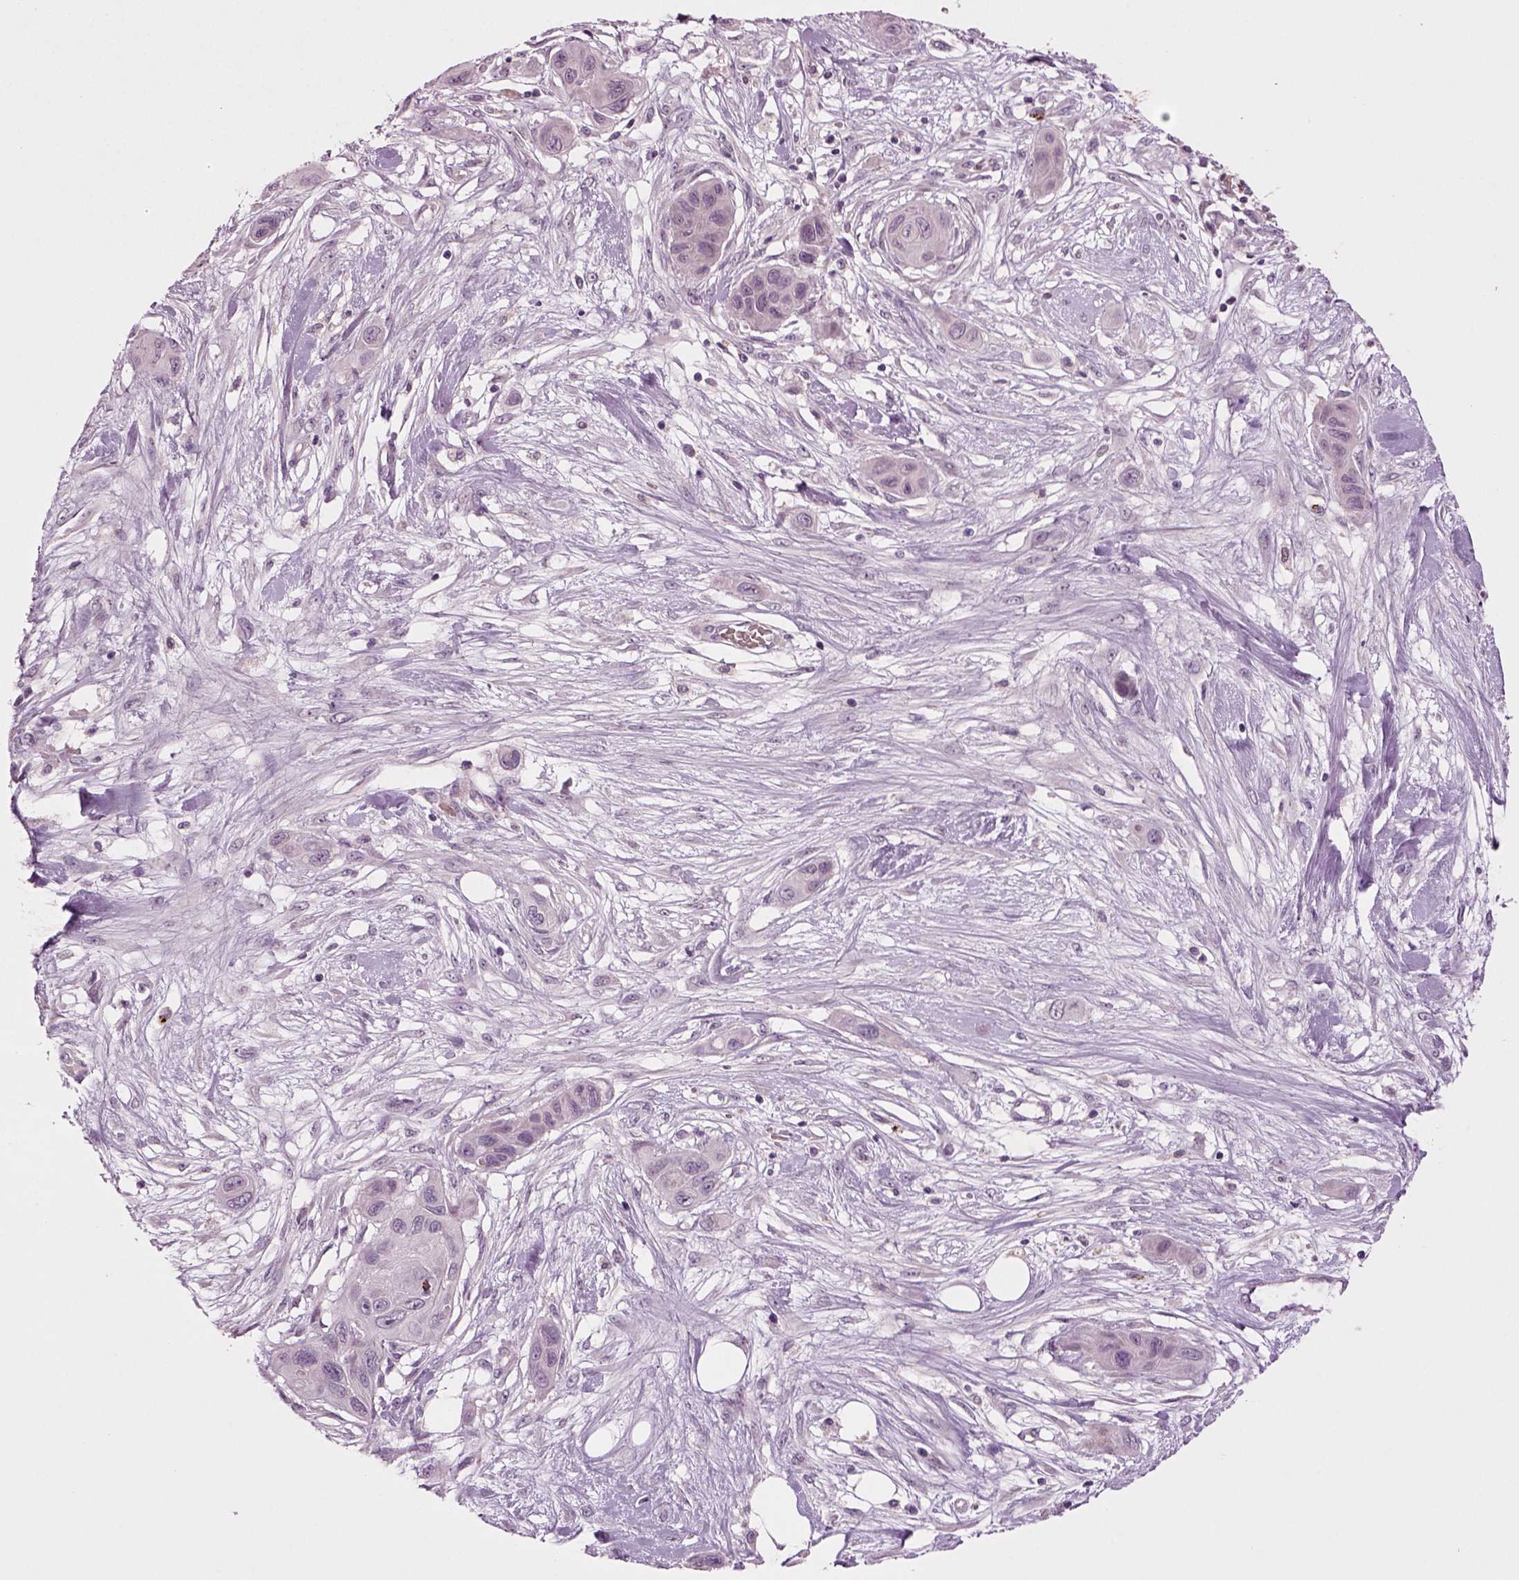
{"staining": {"intensity": "negative", "quantity": "none", "location": "none"}, "tissue": "skin cancer", "cell_type": "Tumor cells", "image_type": "cancer", "snomed": [{"axis": "morphology", "description": "Squamous cell carcinoma, NOS"}, {"axis": "topography", "description": "Skin"}], "caption": "This photomicrograph is of squamous cell carcinoma (skin) stained with IHC to label a protein in brown with the nuclei are counter-stained blue. There is no positivity in tumor cells. (DAB (3,3'-diaminobenzidine) immunohistochemistry (IHC), high magnification).", "gene": "SLC17A6", "patient": {"sex": "male", "age": 79}}